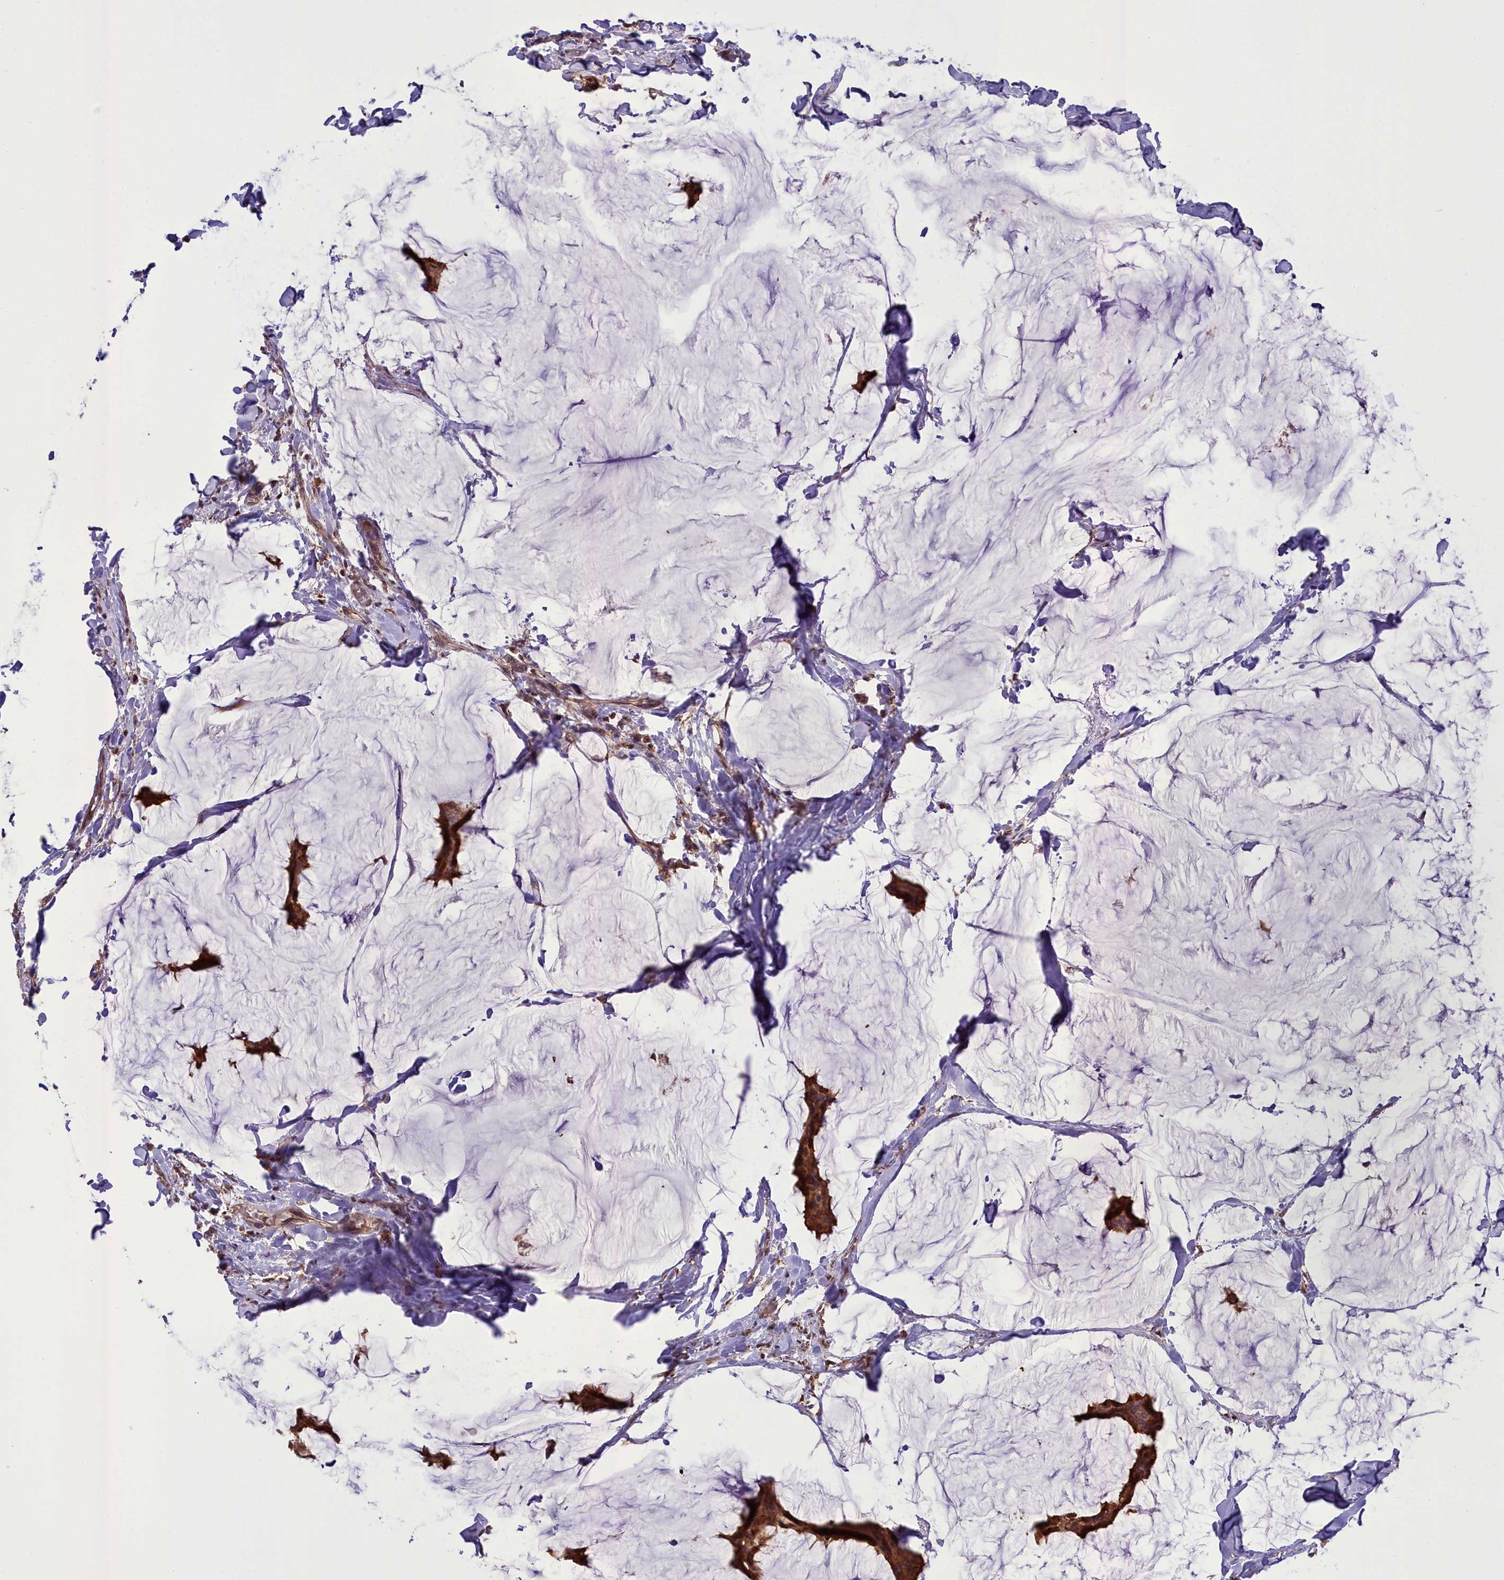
{"staining": {"intensity": "moderate", "quantity": ">75%", "location": "cytoplasmic/membranous"}, "tissue": "breast cancer", "cell_type": "Tumor cells", "image_type": "cancer", "snomed": [{"axis": "morphology", "description": "Duct carcinoma"}, {"axis": "topography", "description": "Breast"}], "caption": "Breast cancer stained for a protein (brown) reveals moderate cytoplasmic/membranous positive positivity in approximately >75% of tumor cells.", "gene": "TBC1D24", "patient": {"sex": "female", "age": 93}}